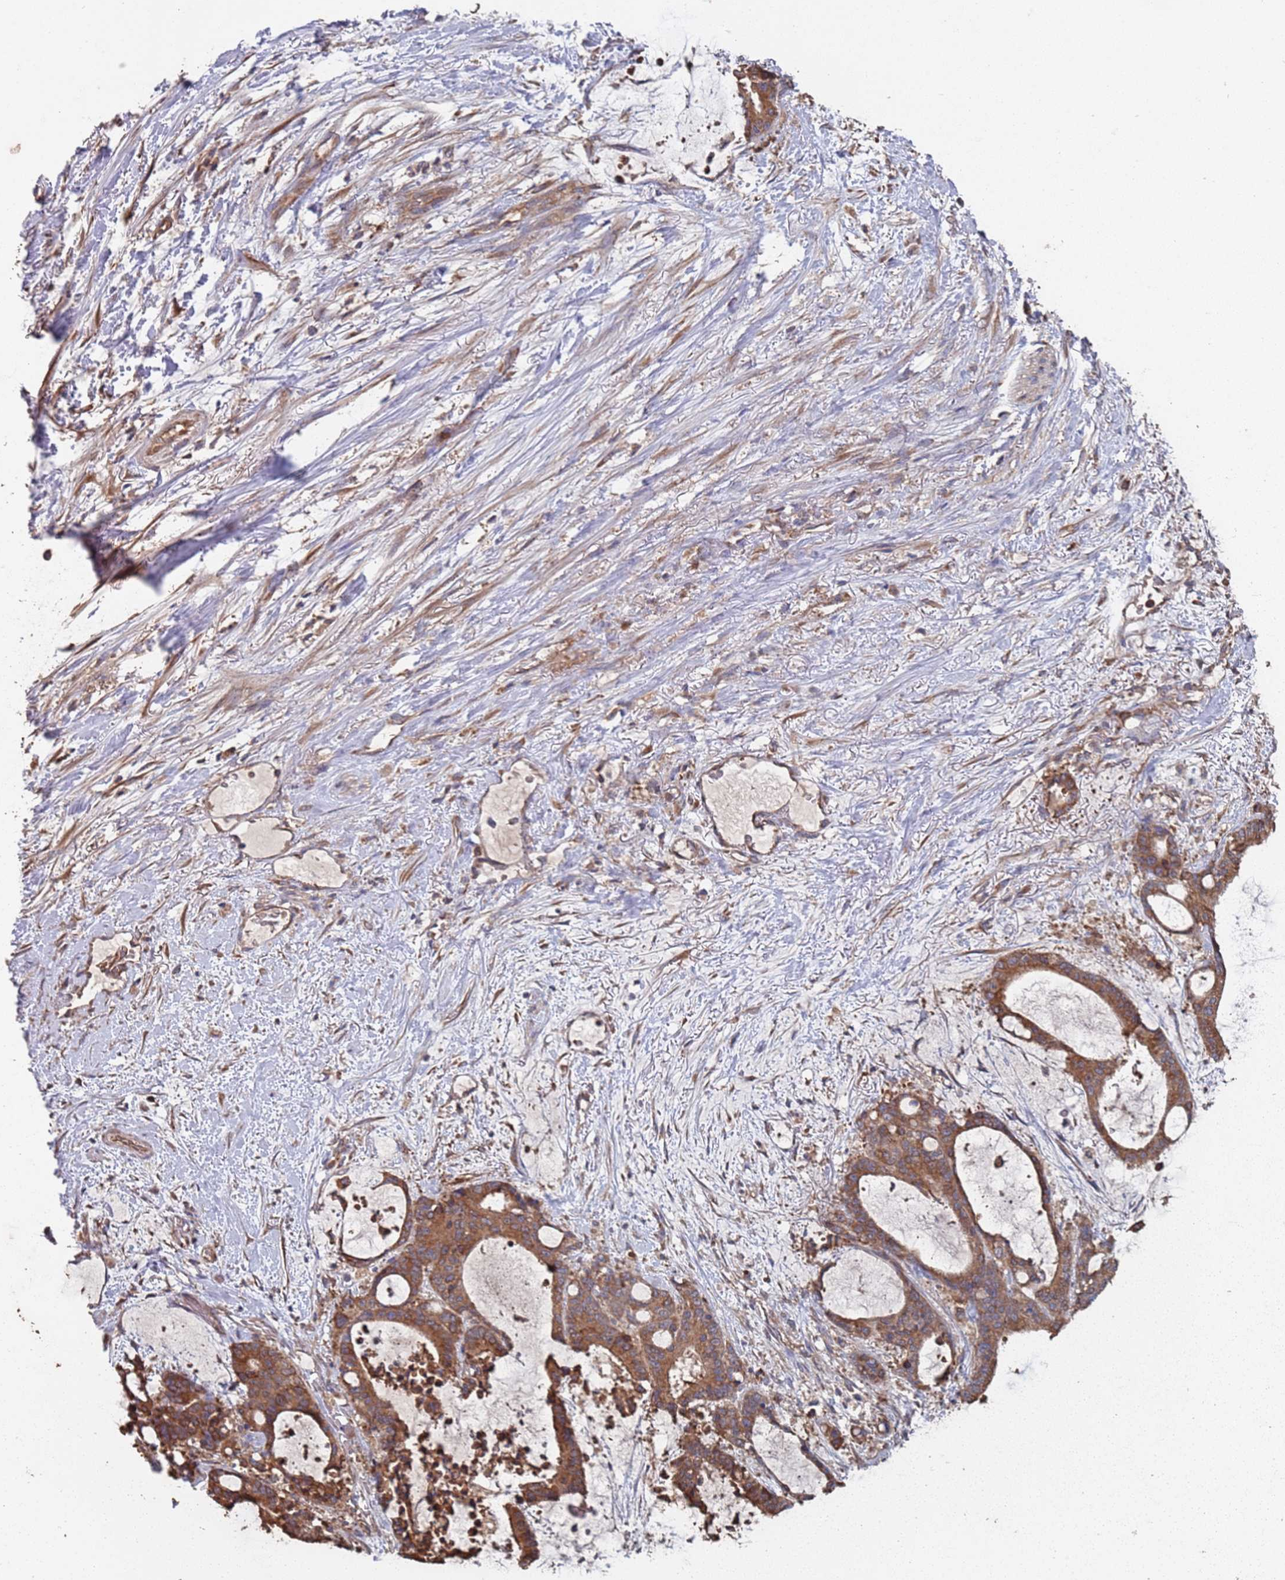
{"staining": {"intensity": "strong", "quantity": ">75%", "location": "cytoplasmic/membranous"}, "tissue": "liver cancer", "cell_type": "Tumor cells", "image_type": "cancer", "snomed": [{"axis": "morphology", "description": "Normal tissue, NOS"}, {"axis": "morphology", "description": "Cholangiocarcinoma"}, {"axis": "topography", "description": "Liver"}, {"axis": "topography", "description": "Peripheral nerve tissue"}], "caption": "Immunohistochemical staining of liver cholangiocarcinoma displays strong cytoplasmic/membranous protein staining in about >75% of tumor cells.", "gene": "ATG5", "patient": {"sex": "female", "age": 73}}